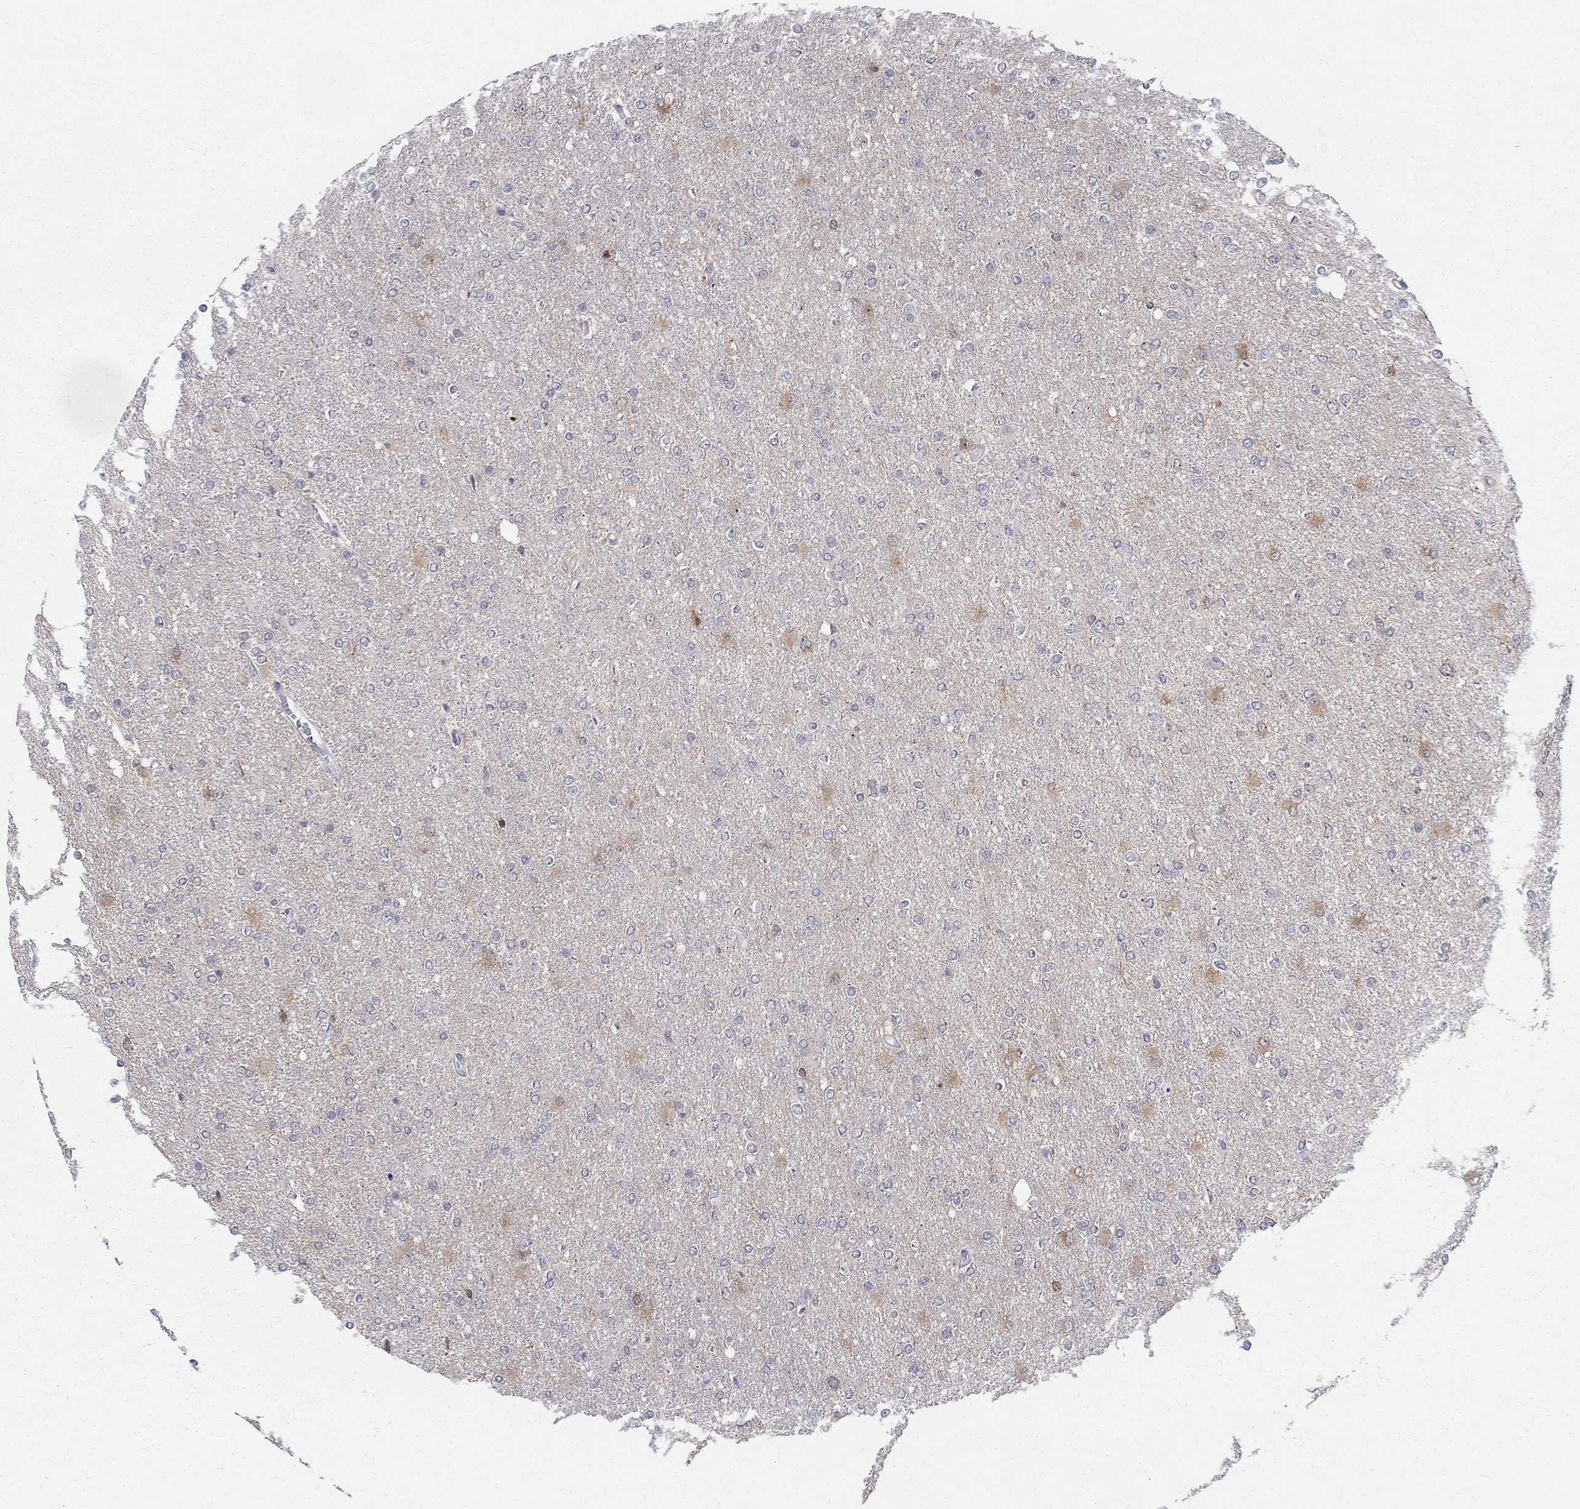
{"staining": {"intensity": "negative", "quantity": "none", "location": "none"}, "tissue": "glioma", "cell_type": "Tumor cells", "image_type": "cancer", "snomed": [{"axis": "morphology", "description": "Glioma, malignant, High grade"}, {"axis": "topography", "description": "Cerebral cortex"}], "caption": "Immunohistochemistry micrograph of neoplastic tissue: malignant high-grade glioma stained with DAB exhibits no significant protein staining in tumor cells.", "gene": "MTSS2", "patient": {"sex": "male", "age": 70}}